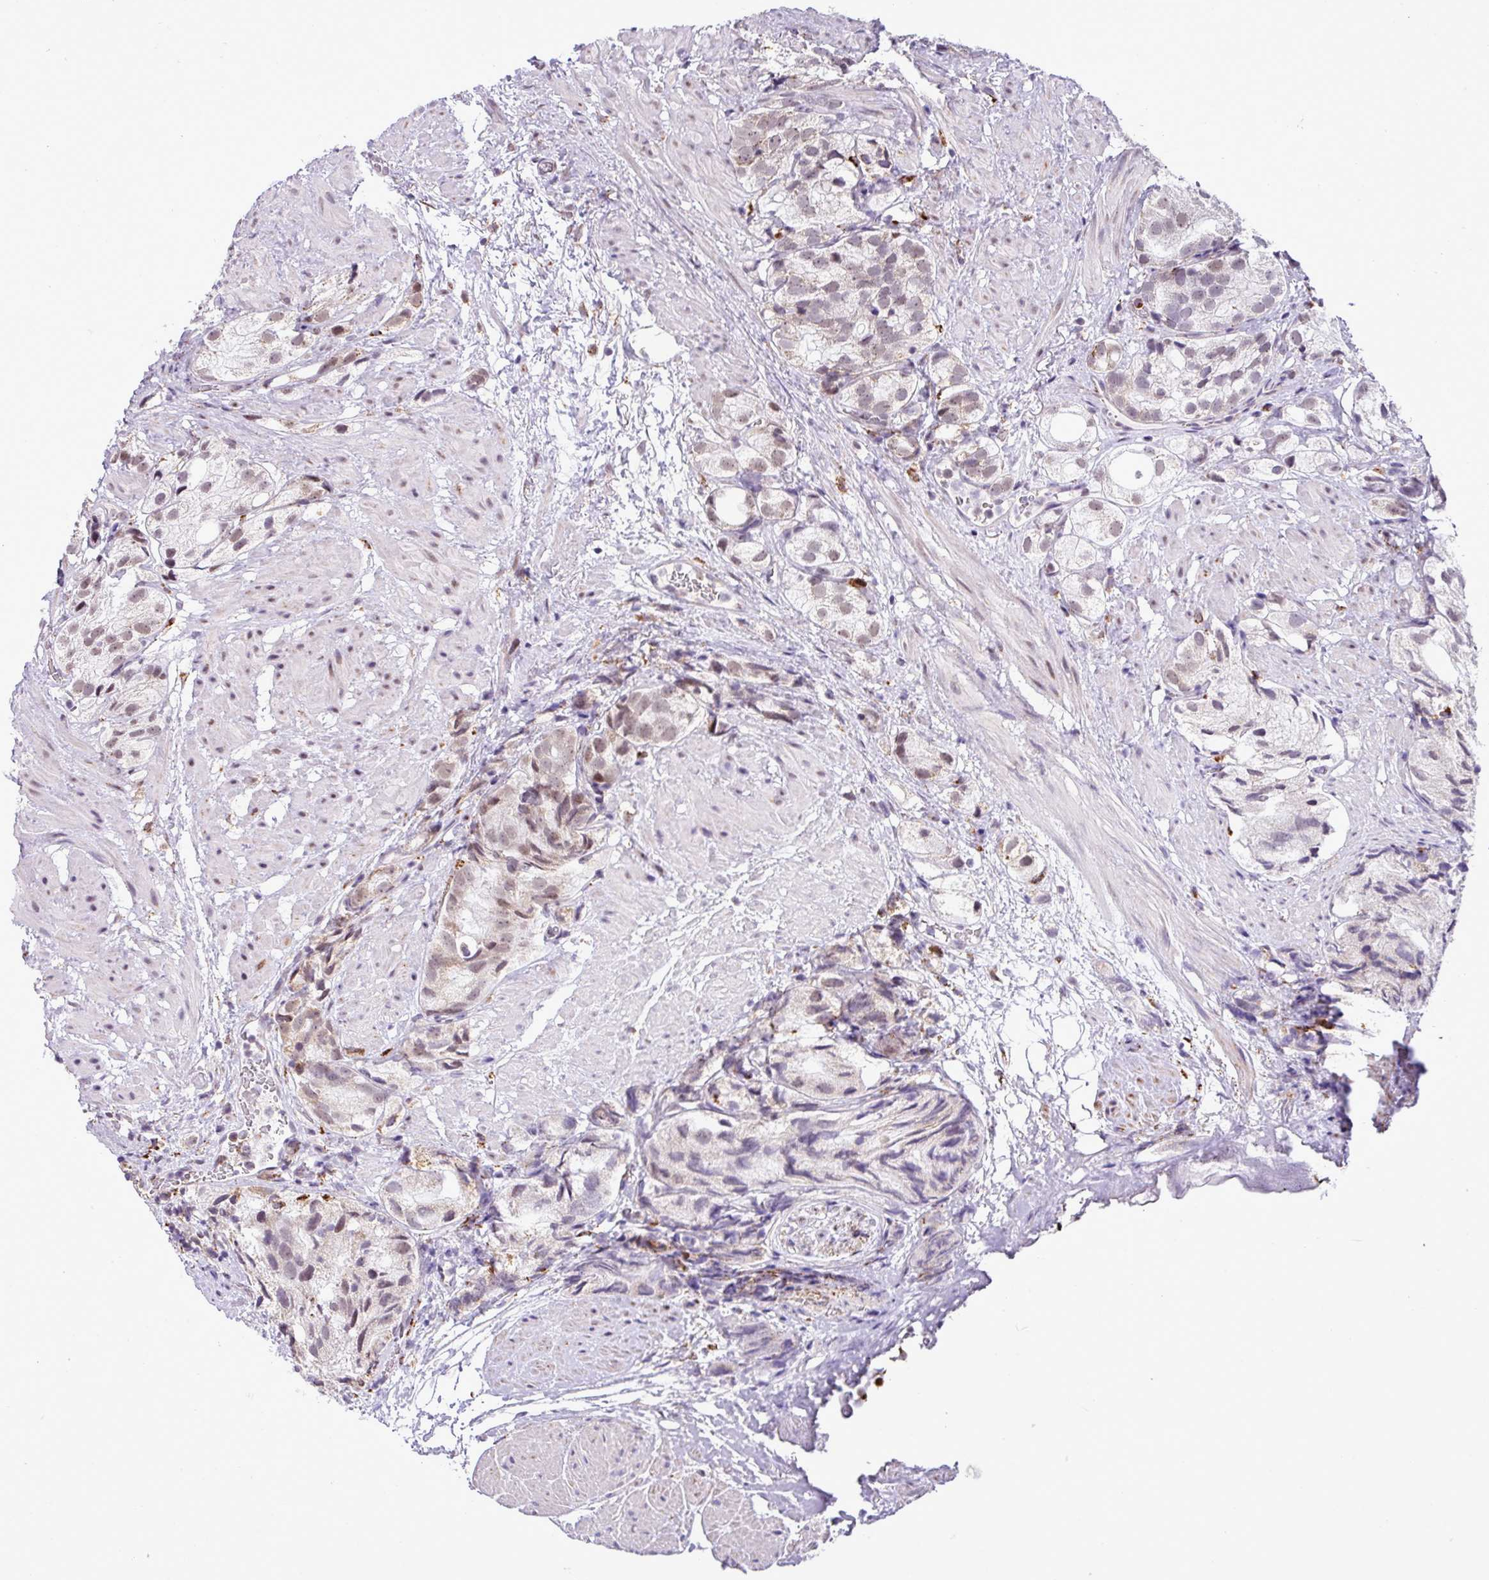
{"staining": {"intensity": "weak", "quantity": "<25%", "location": "cytoplasmic/membranous"}, "tissue": "prostate cancer", "cell_type": "Tumor cells", "image_type": "cancer", "snomed": [{"axis": "morphology", "description": "Adenocarcinoma, High grade"}, {"axis": "topography", "description": "Prostate"}], "caption": "This micrograph is of prostate high-grade adenocarcinoma stained with immunohistochemistry to label a protein in brown with the nuclei are counter-stained blue. There is no positivity in tumor cells.", "gene": "SGPP1", "patient": {"sex": "male", "age": 82}}